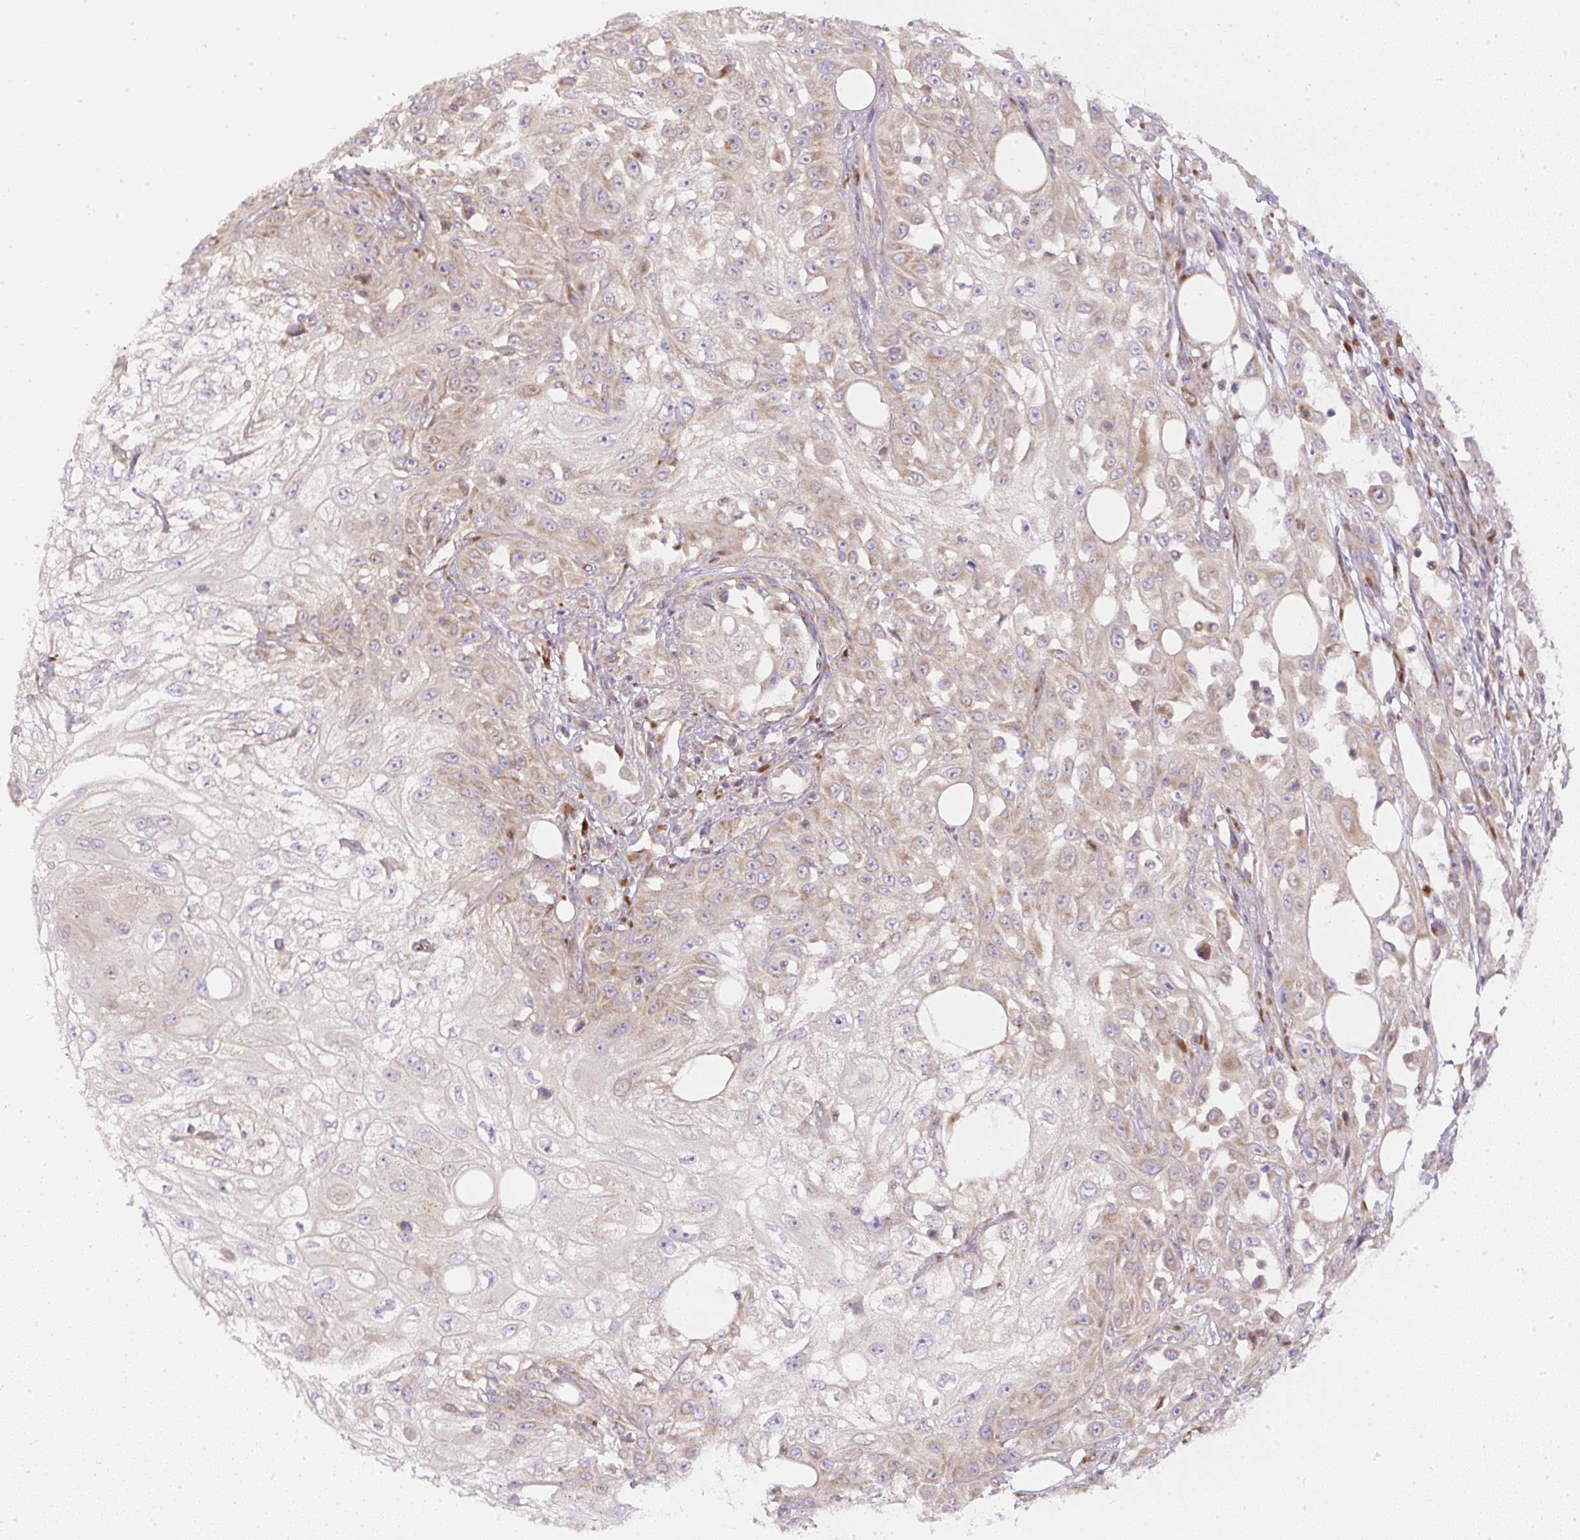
{"staining": {"intensity": "weak", "quantity": "25%-75%", "location": "cytoplasmic/membranous"}, "tissue": "skin cancer", "cell_type": "Tumor cells", "image_type": "cancer", "snomed": [{"axis": "morphology", "description": "Squamous cell carcinoma, NOS"}, {"axis": "morphology", "description": "Squamous cell carcinoma, metastatic, NOS"}, {"axis": "topography", "description": "Skin"}, {"axis": "topography", "description": "Lymph node"}], "caption": "Squamous cell carcinoma (skin) tissue reveals weak cytoplasmic/membranous staining in approximately 25%-75% of tumor cells, visualized by immunohistochemistry. The staining was performed using DAB, with brown indicating positive protein expression. Nuclei are stained blue with hematoxylin.", "gene": "MLX", "patient": {"sex": "male", "age": 75}}